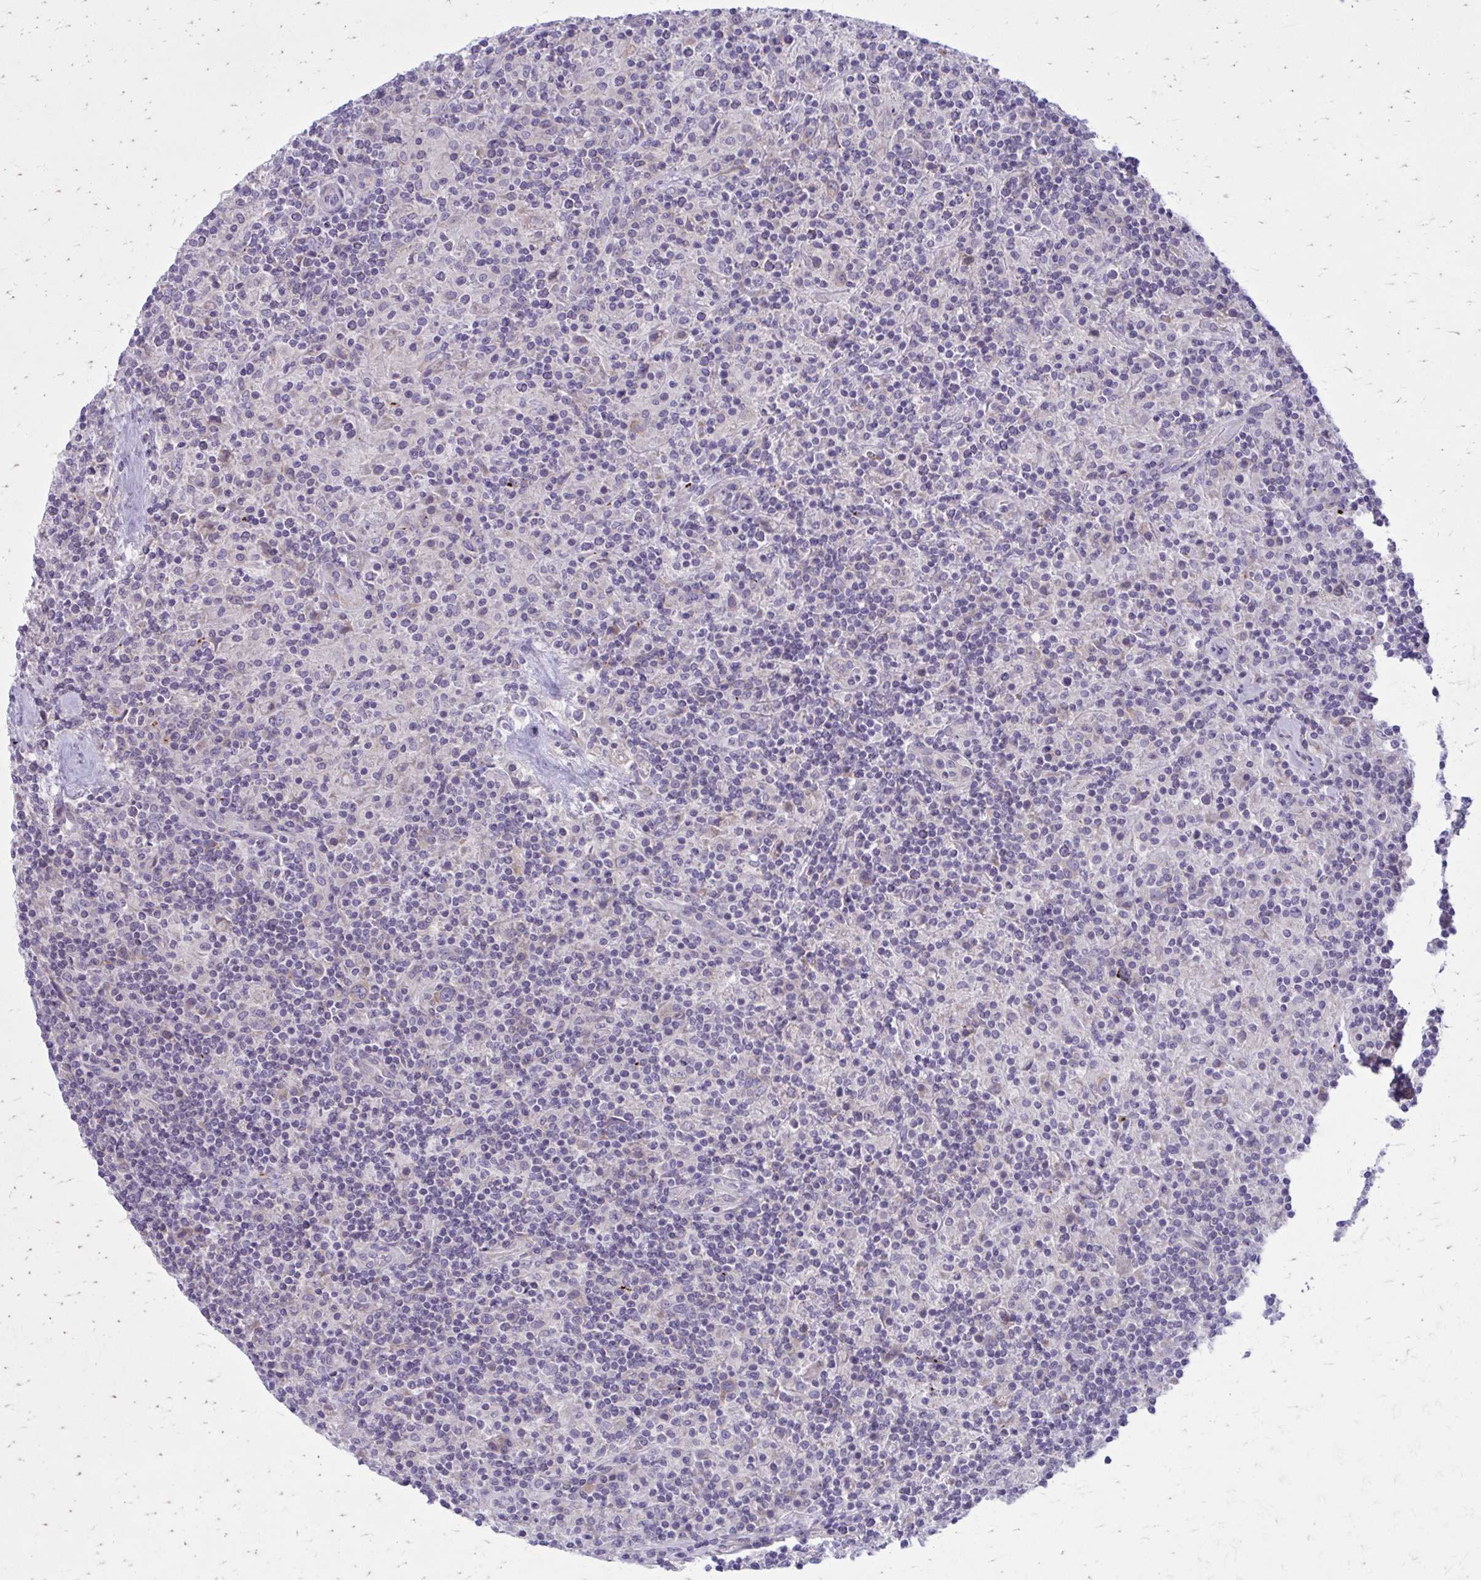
{"staining": {"intensity": "weak", "quantity": "25%-75%", "location": "cytoplasmic/membranous"}, "tissue": "lymphoma", "cell_type": "Tumor cells", "image_type": "cancer", "snomed": [{"axis": "morphology", "description": "Hodgkin's disease, NOS"}, {"axis": "topography", "description": "Lymph node"}], "caption": "This is a histology image of immunohistochemistry (IHC) staining of lymphoma, which shows weak expression in the cytoplasmic/membranous of tumor cells.", "gene": "GIGYF2", "patient": {"sex": "male", "age": 70}}